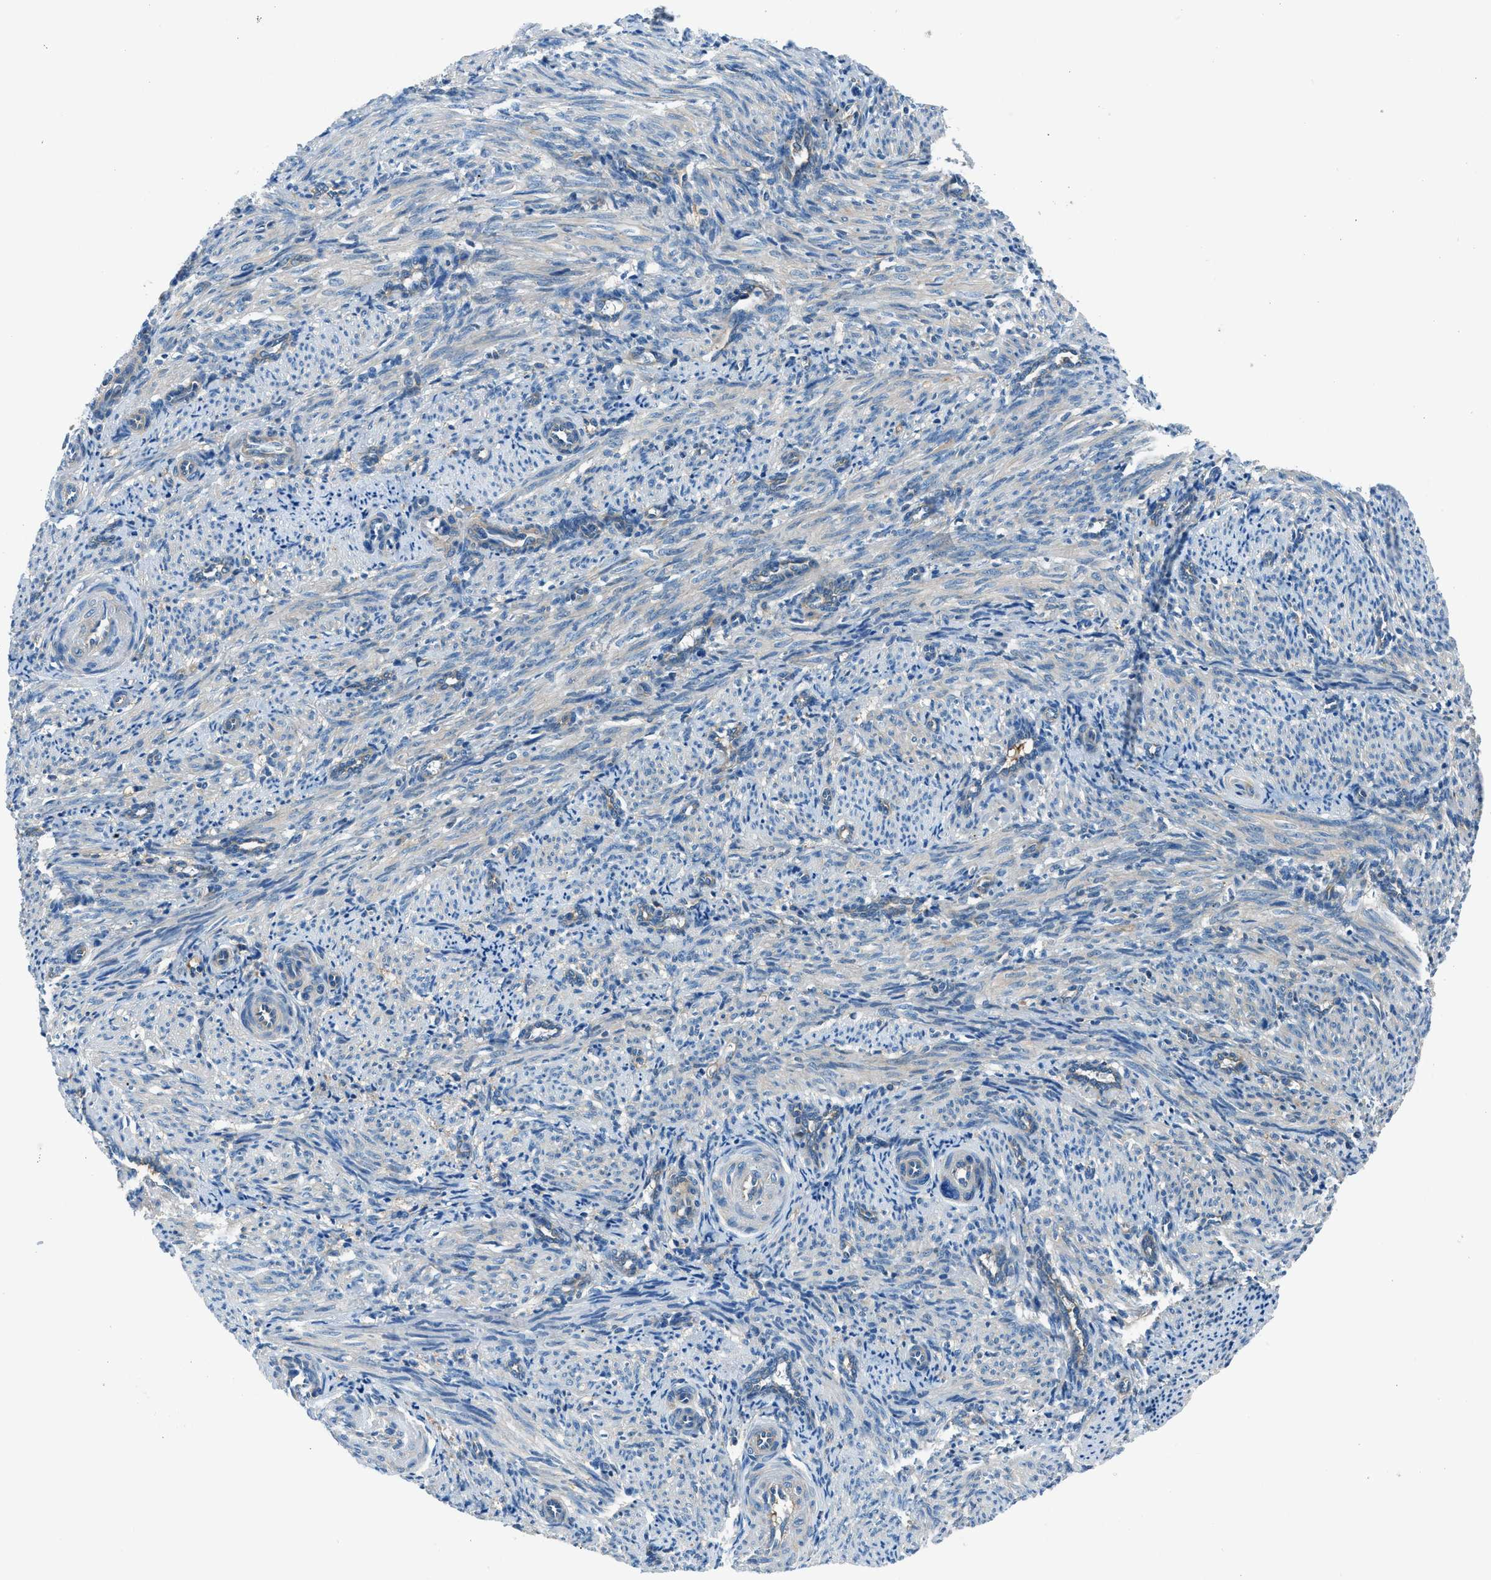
{"staining": {"intensity": "negative", "quantity": "none", "location": "none"}, "tissue": "smooth muscle", "cell_type": "Smooth muscle cells", "image_type": "normal", "snomed": [{"axis": "morphology", "description": "Normal tissue, NOS"}, {"axis": "topography", "description": "Endometrium"}], "caption": "Histopathology image shows no protein positivity in smooth muscle cells of normal smooth muscle.", "gene": "SARS1", "patient": {"sex": "female", "age": 33}}